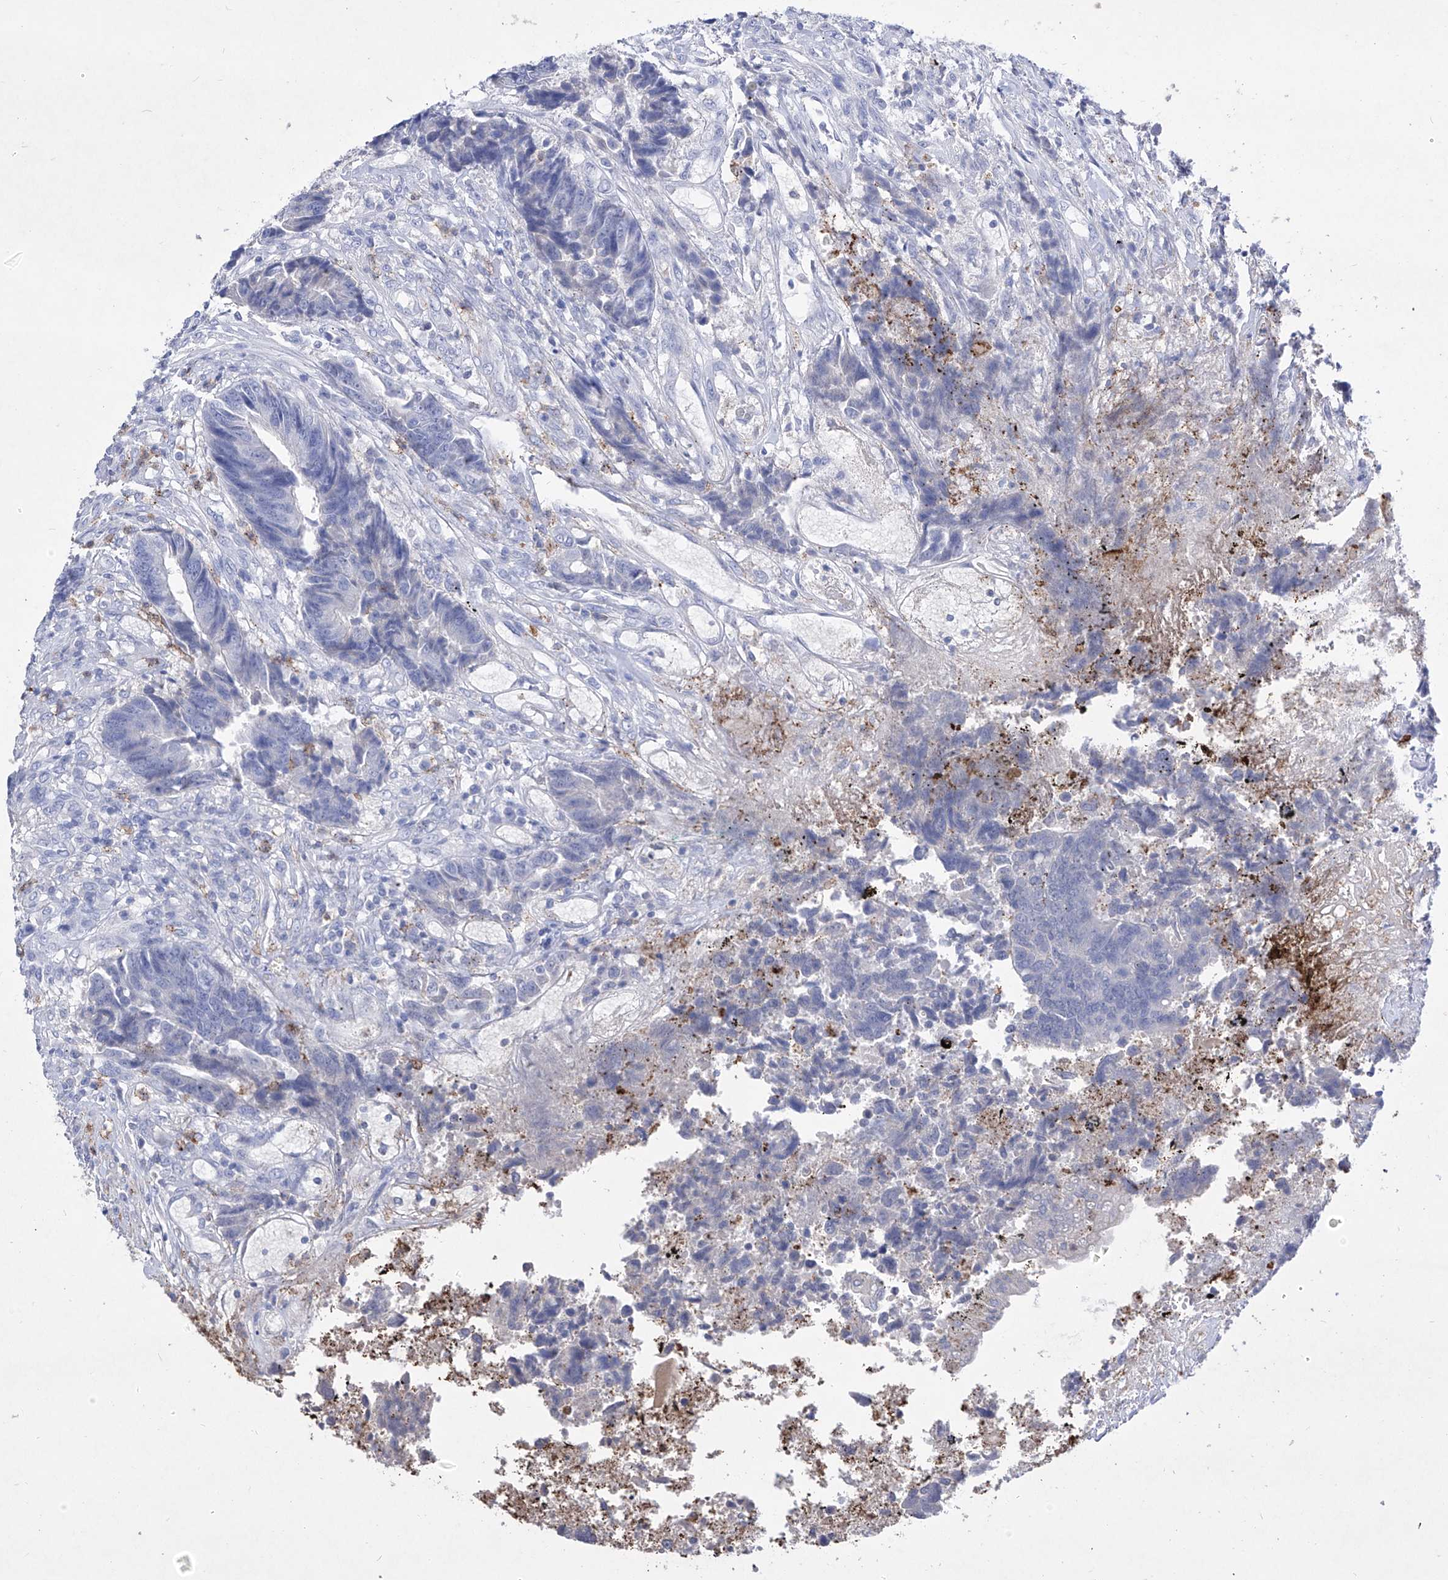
{"staining": {"intensity": "negative", "quantity": "none", "location": "none"}, "tissue": "colorectal cancer", "cell_type": "Tumor cells", "image_type": "cancer", "snomed": [{"axis": "morphology", "description": "Adenocarcinoma, NOS"}, {"axis": "topography", "description": "Rectum"}], "caption": "There is no significant positivity in tumor cells of colorectal cancer (adenocarcinoma).", "gene": "TM7SF2", "patient": {"sex": "male", "age": 84}}